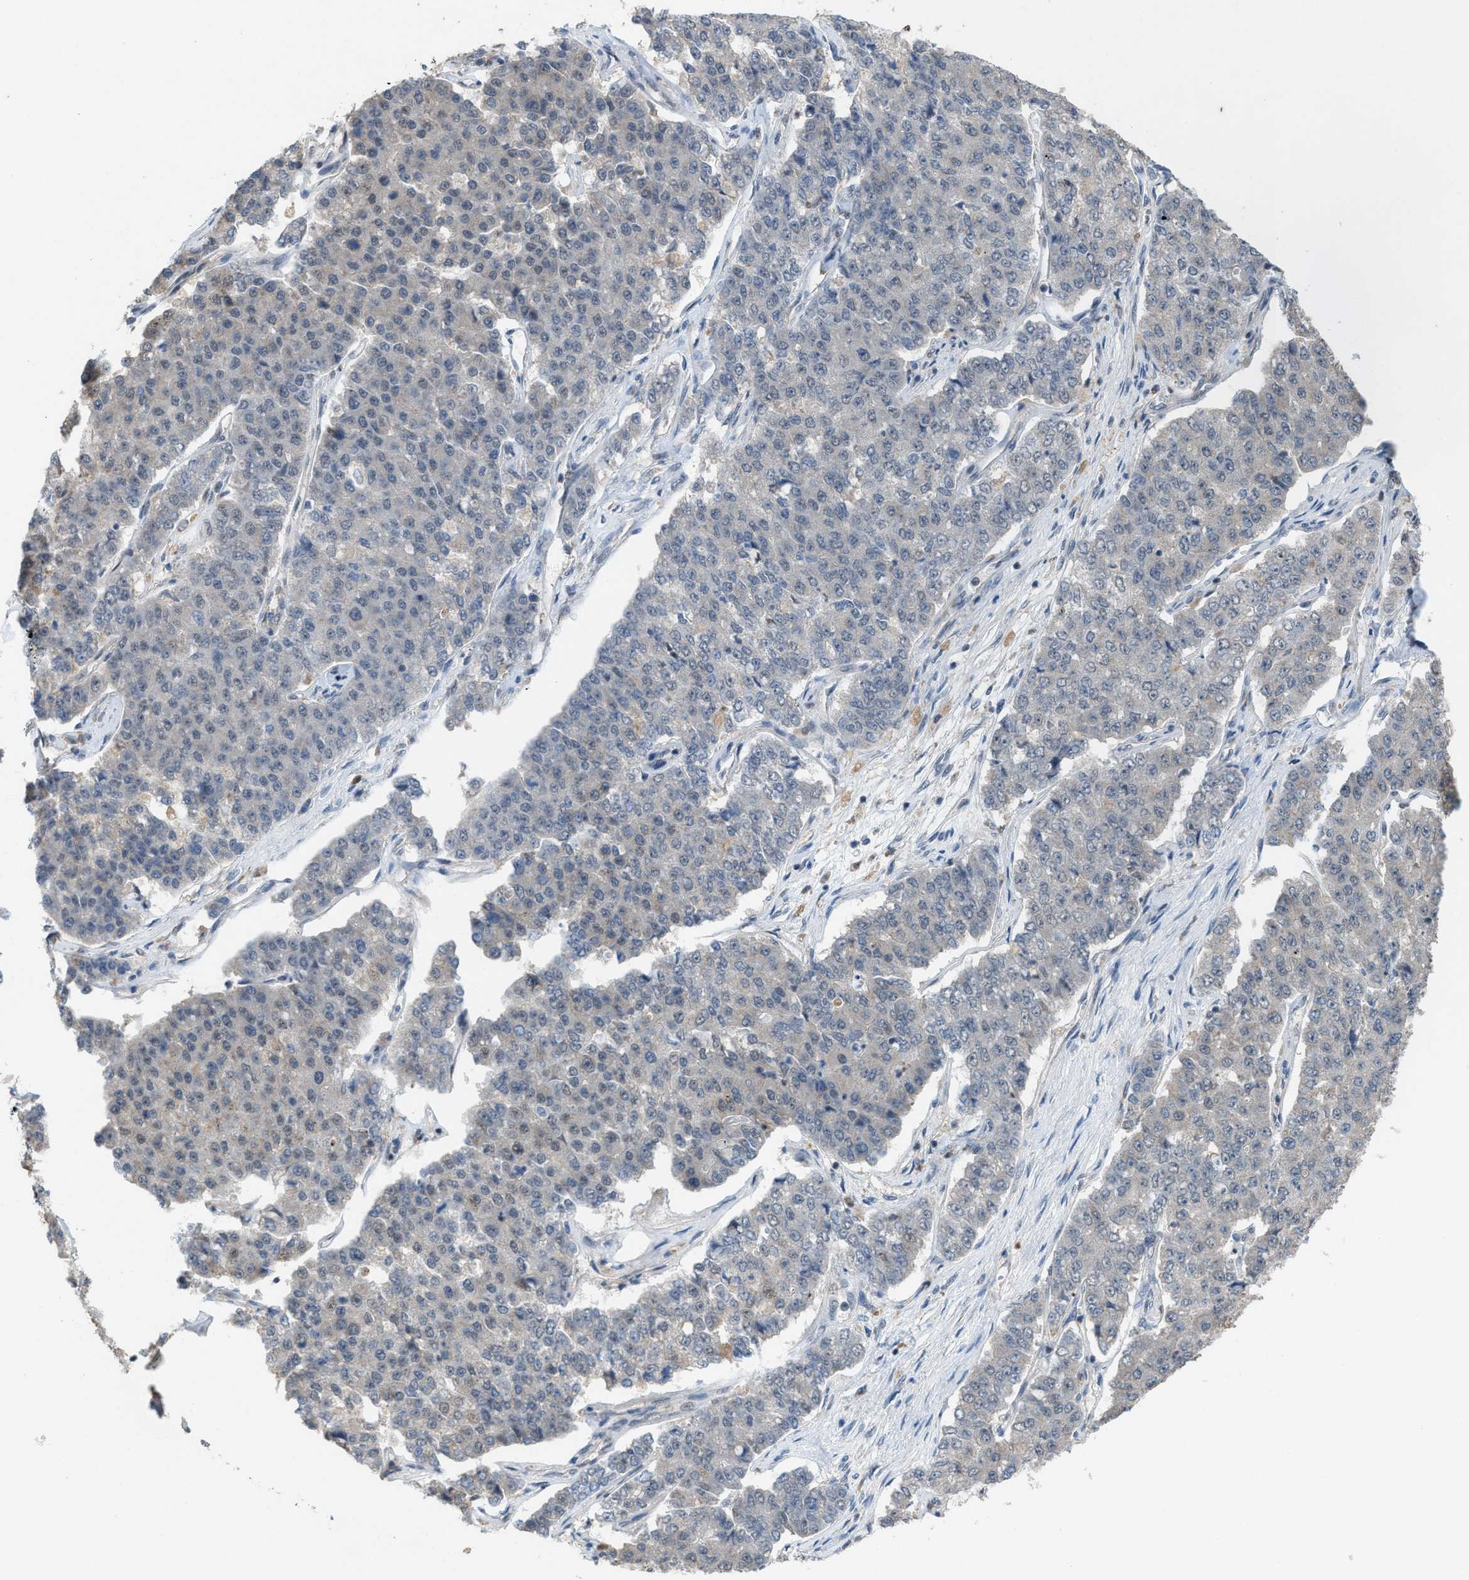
{"staining": {"intensity": "negative", "quantity": "none", "location": "none"}, "tissue": "pancreatic cancer", "cell_type": "Tumor cells", "image_type": "cancer", "snomed": [{"axis": "morphology", "description": "Adenocarcinoma, NOS"}, {"axis": "topography", "description": "Pancreas"}], "caption": "IHC image of neoplastic tissue: human adenocarcinoma (pancreatic) stained with DAB exhibits no significant protein positivity in tumor cells. (DAB (3,3'-diaminobenzidine) immunohistochemistry (IHC), high magnification).", "gene": "PLAA", "patient": {"sex": "male", "age": 50}}